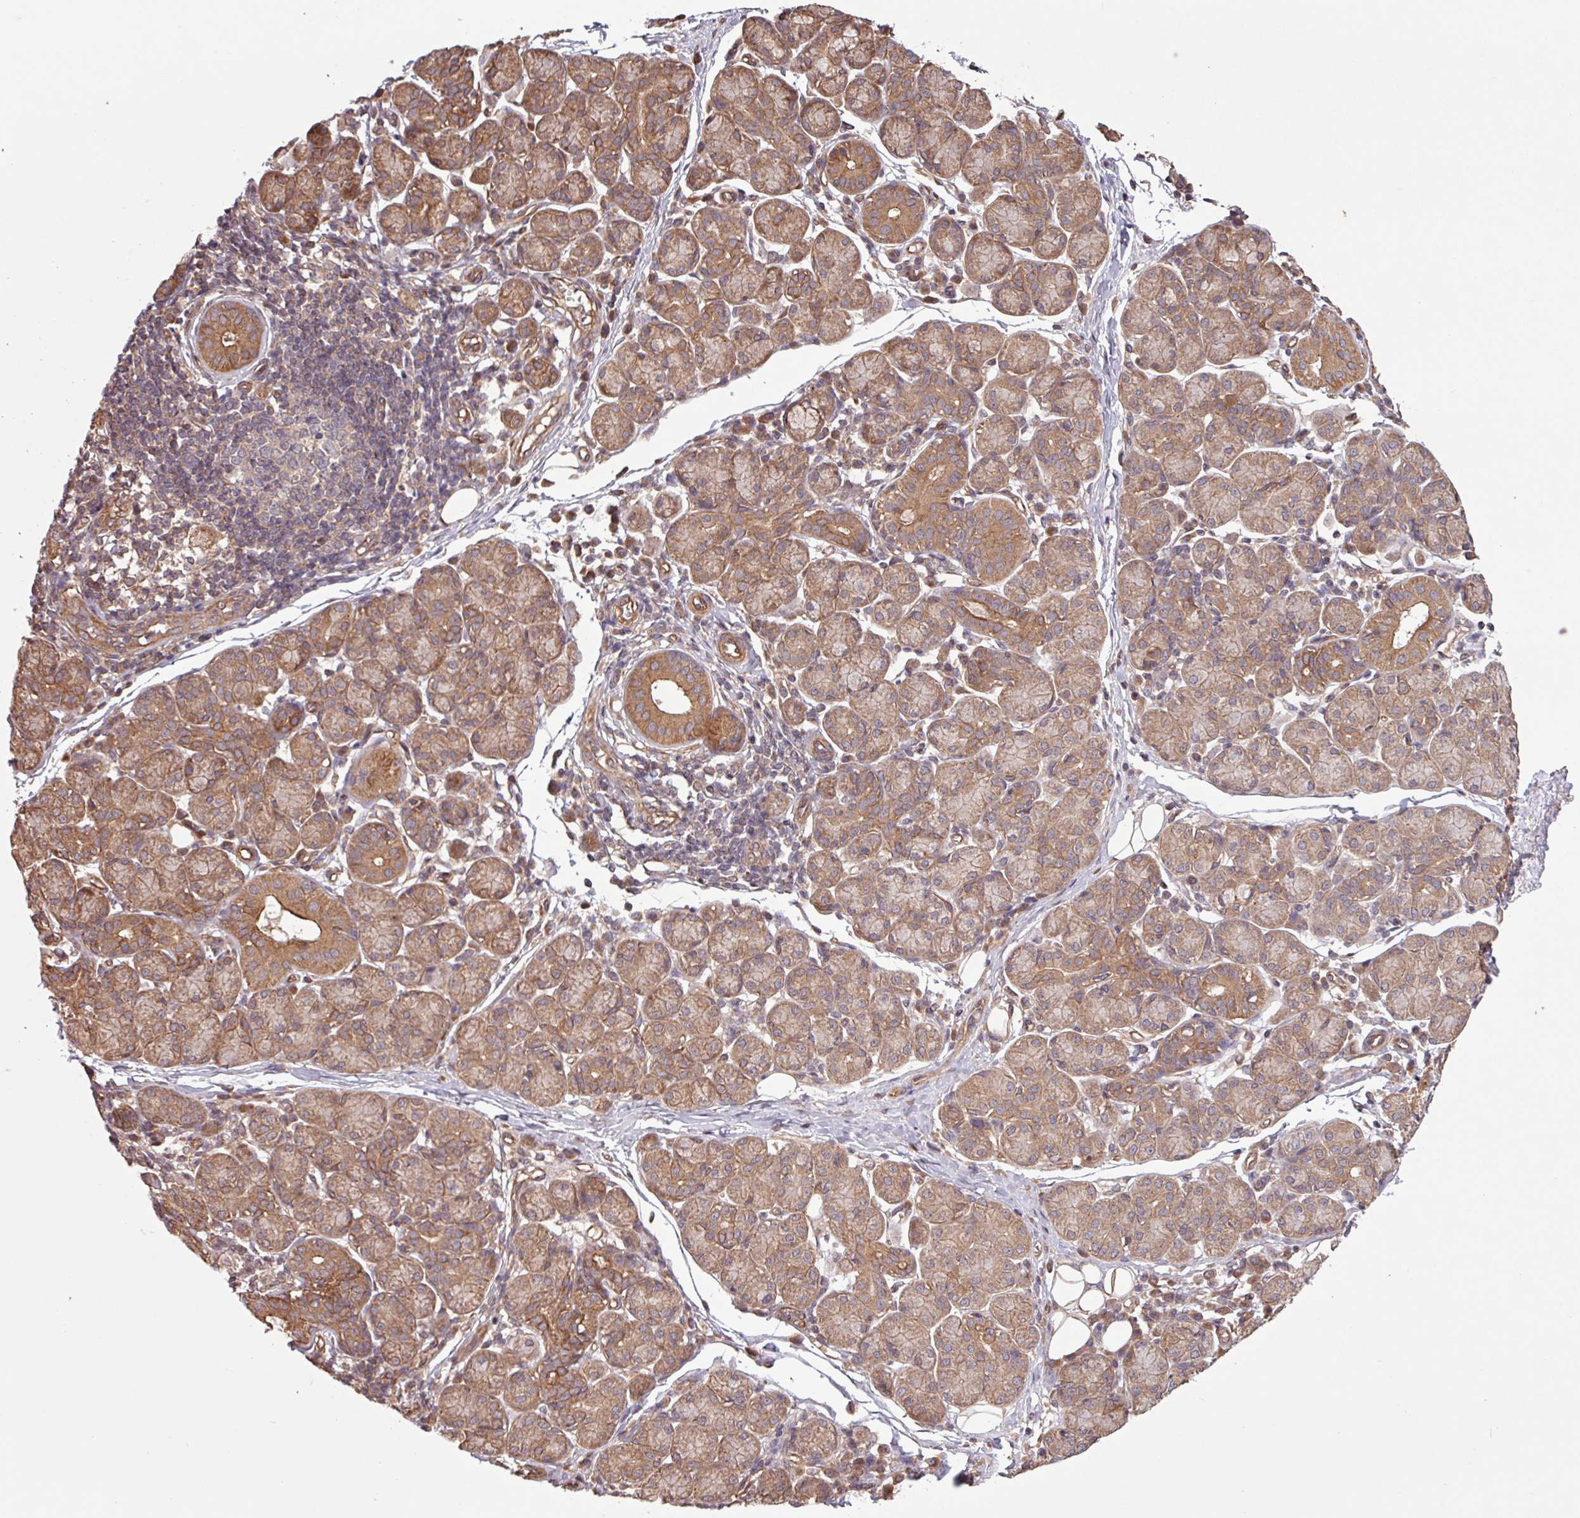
{"staining": {"intensity": "moderate", "quantity": "25%-75%", "location": "cytoplasmic/membranous"}, "tissue": "salivary gland", "cell_type": "Glandular cells", "image_type": "normal", "snomed": [{"axis": "morphology", "description": "Normal tissue, NOS"}, {"axis": "morphology", "description": "Inflammation, NOS"}, {"axis": "topography", "description": "Lymph node"}, {"axis": "topography", "description": "Salivary gland"}], "caption": "An immunohistochemistry histopathology image of unremarkable tissue is shown. Protein staining in brown shows moderate cytoplasmic/membranous positivity in salivary gland within glandular cells.", "gene": "TRABD2A", "patient": {"sex": "male", "age": 3}}